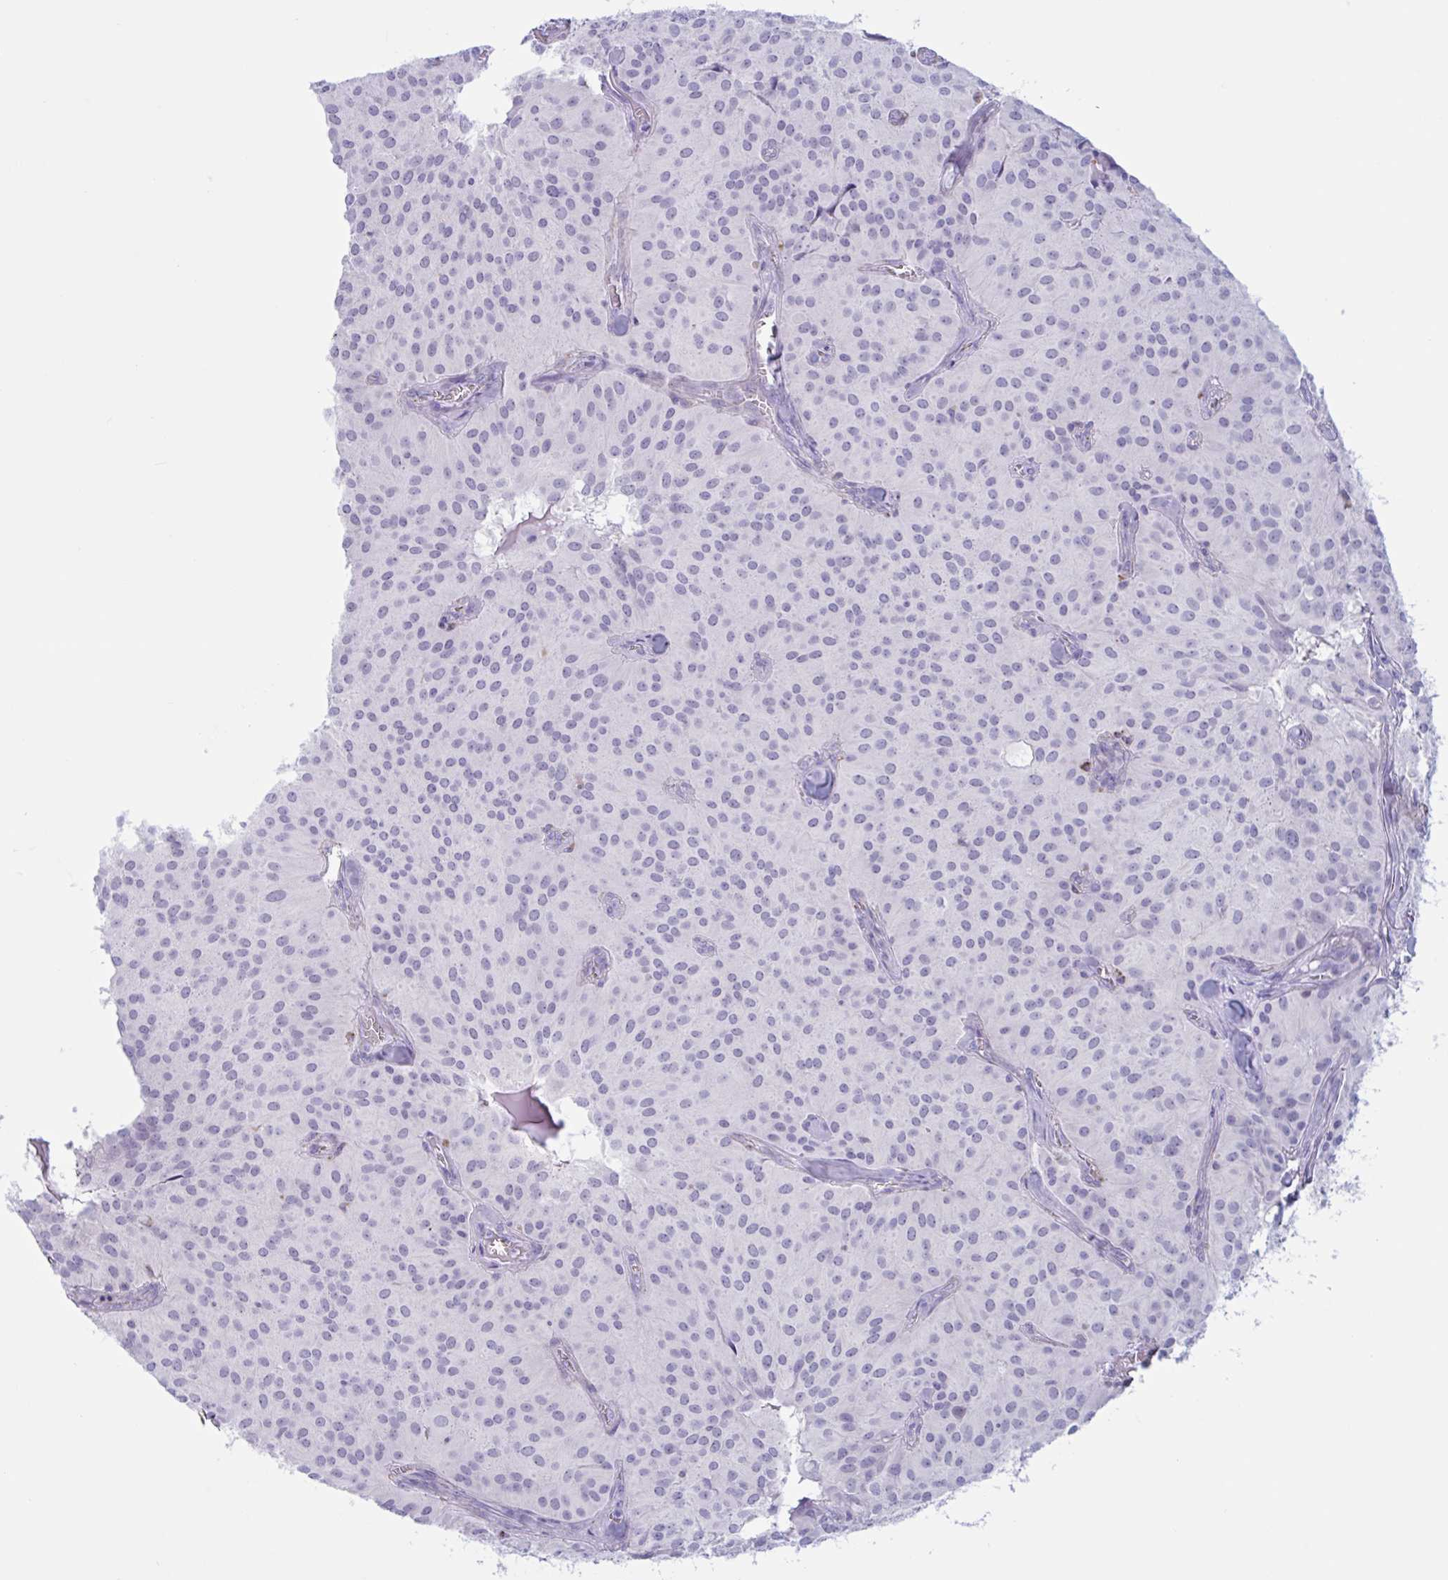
{"staining": {"intensity": "negative", "quantity": "none", "location": "none"}, "tissue": "glioma", "cell_type": "Tumor cells", "image_type": "cancer", "snomed": [{"axis": "morphology", "description": "Glioma, malignant, Low grade"}, {"axis": "topography", "description": "Brain"}], "caption": "Tumor cells are negative for brown protein staining in malignant glioma (low-grade).", "gene": "XCL1", "patient": {"sex": "male", "age": 42}}